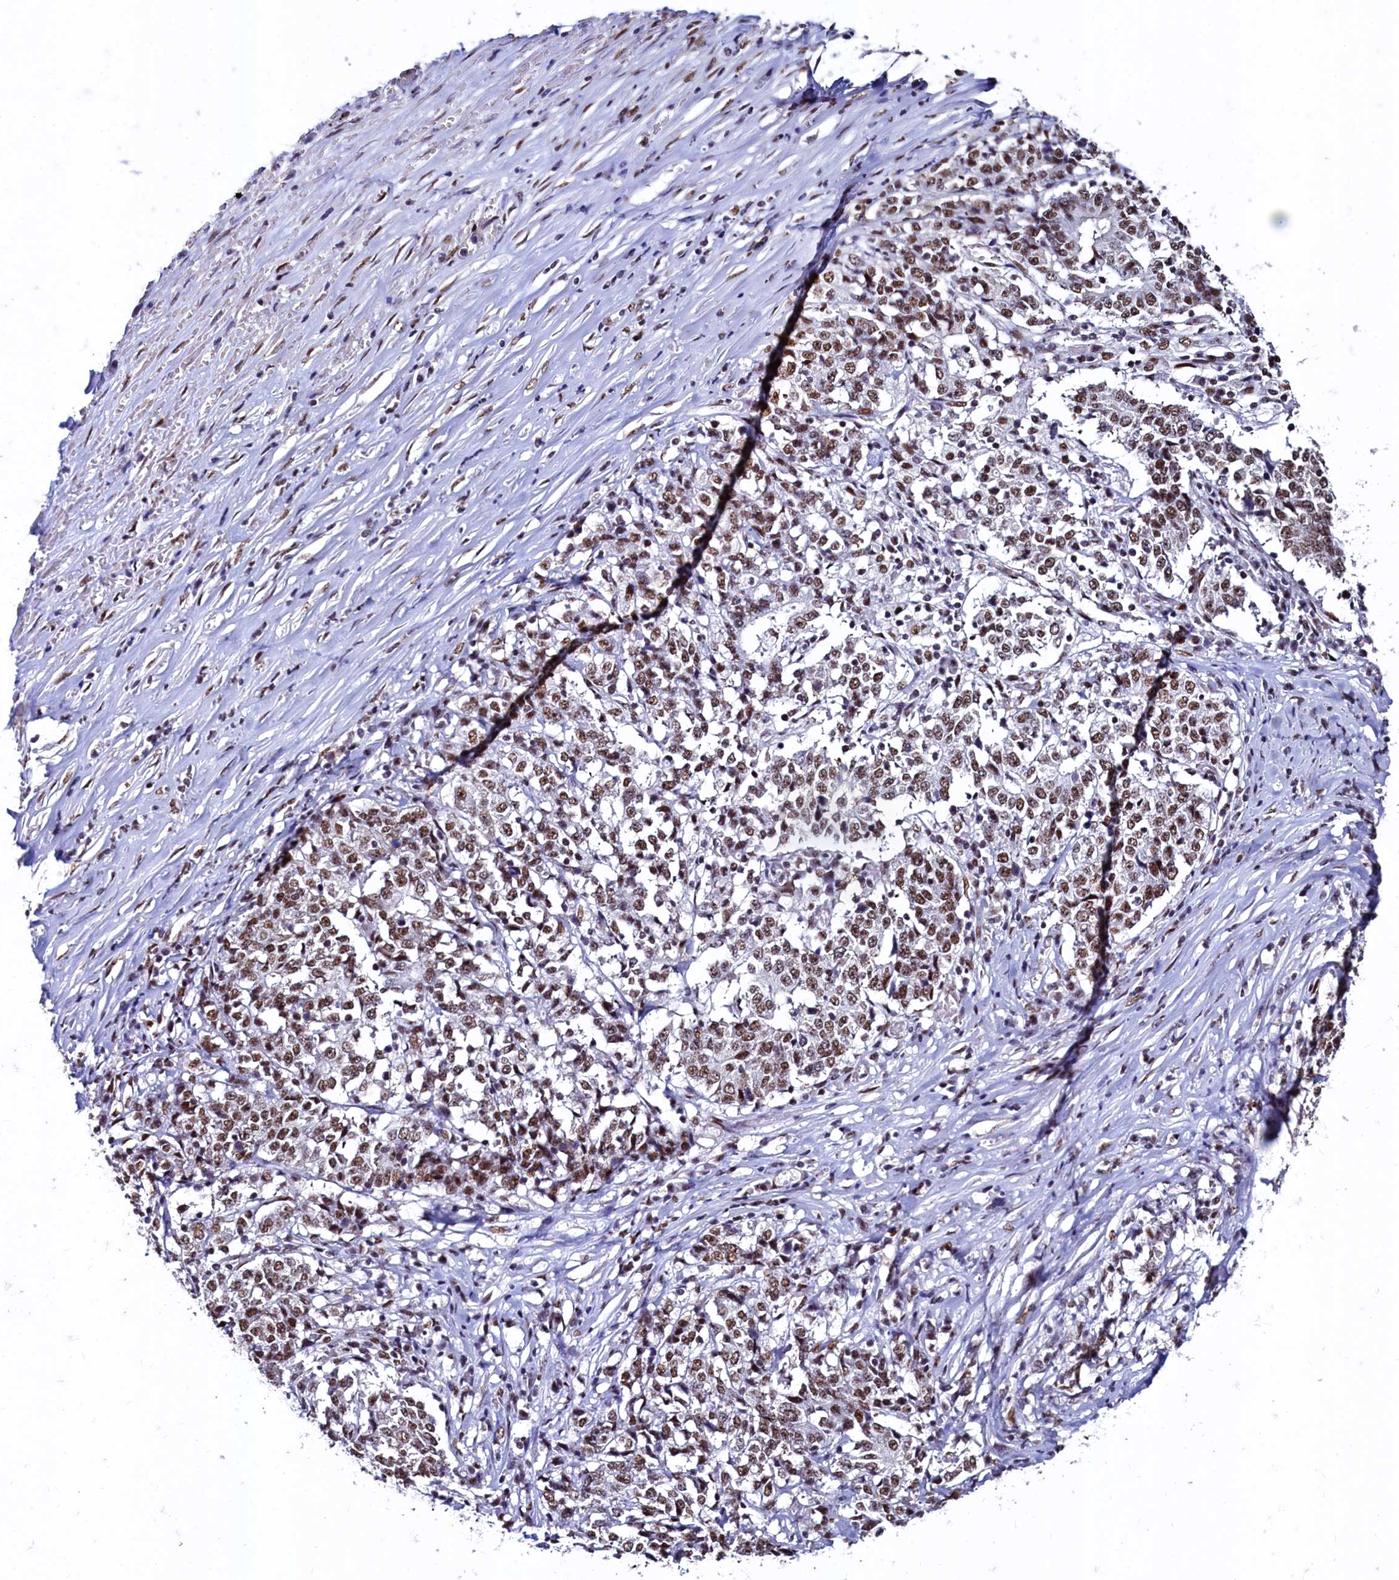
{"staining": {"intensity": "moderate", "quantity": ">75%", "location": "nuclear"}, "tissue": "stomach cancer", "cell_type": "Tumor cells", "image_type": "cancer", "snomed": [{"axis": "morphology", "description": "Adenocarcinoma, NOS"}, {"axis": "topography", "description": "Stomach"}], "caption": "Tumor cells display medium levels of moderate nuclear positivity in approximately >75% of cells in adenocarcinoma (stomach).", "gene": "CPSF7", "patient": {"sex": "male", "age": 59}}